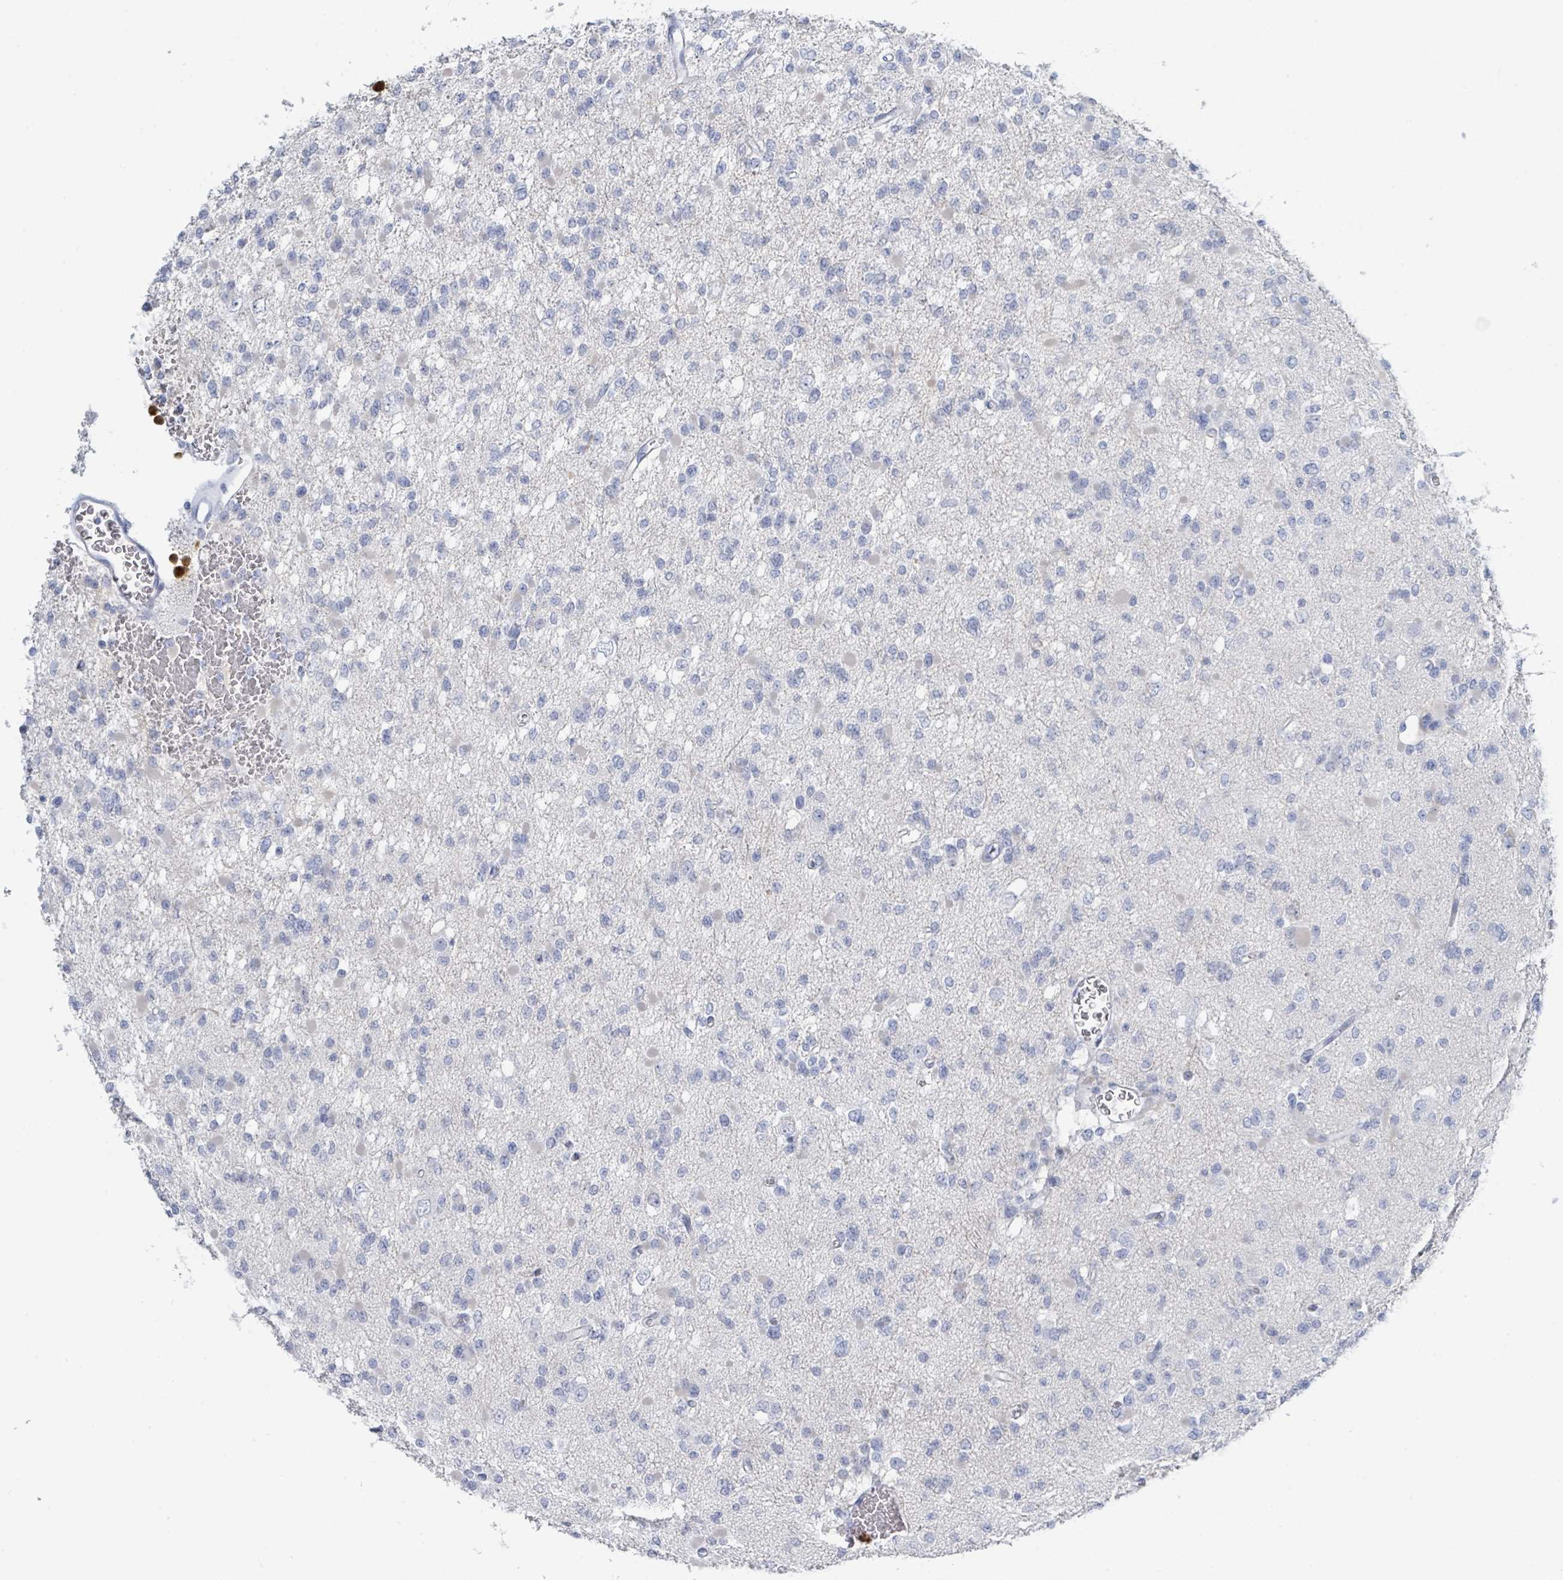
{"staining": {"intensity": "negative", "quantity": "none", "location": "none"}, "tissue": "glioma", "cell_type": "Tumor cells", "image_type": "cancer", "snomed": [{"axis": "morphology", "description": "Glioma, malignant, Low grade"}, {"axis": "topography", "description": "Brain"}], "caption": "A photomicrograph of human glioma is negative for staining in tumor cells. (Brightfield microscopy of DAB immunohistochemistry (IHC) at high magnification).", "gene": "DEFA4", "patient": {"sex": "female", "age": 22}}